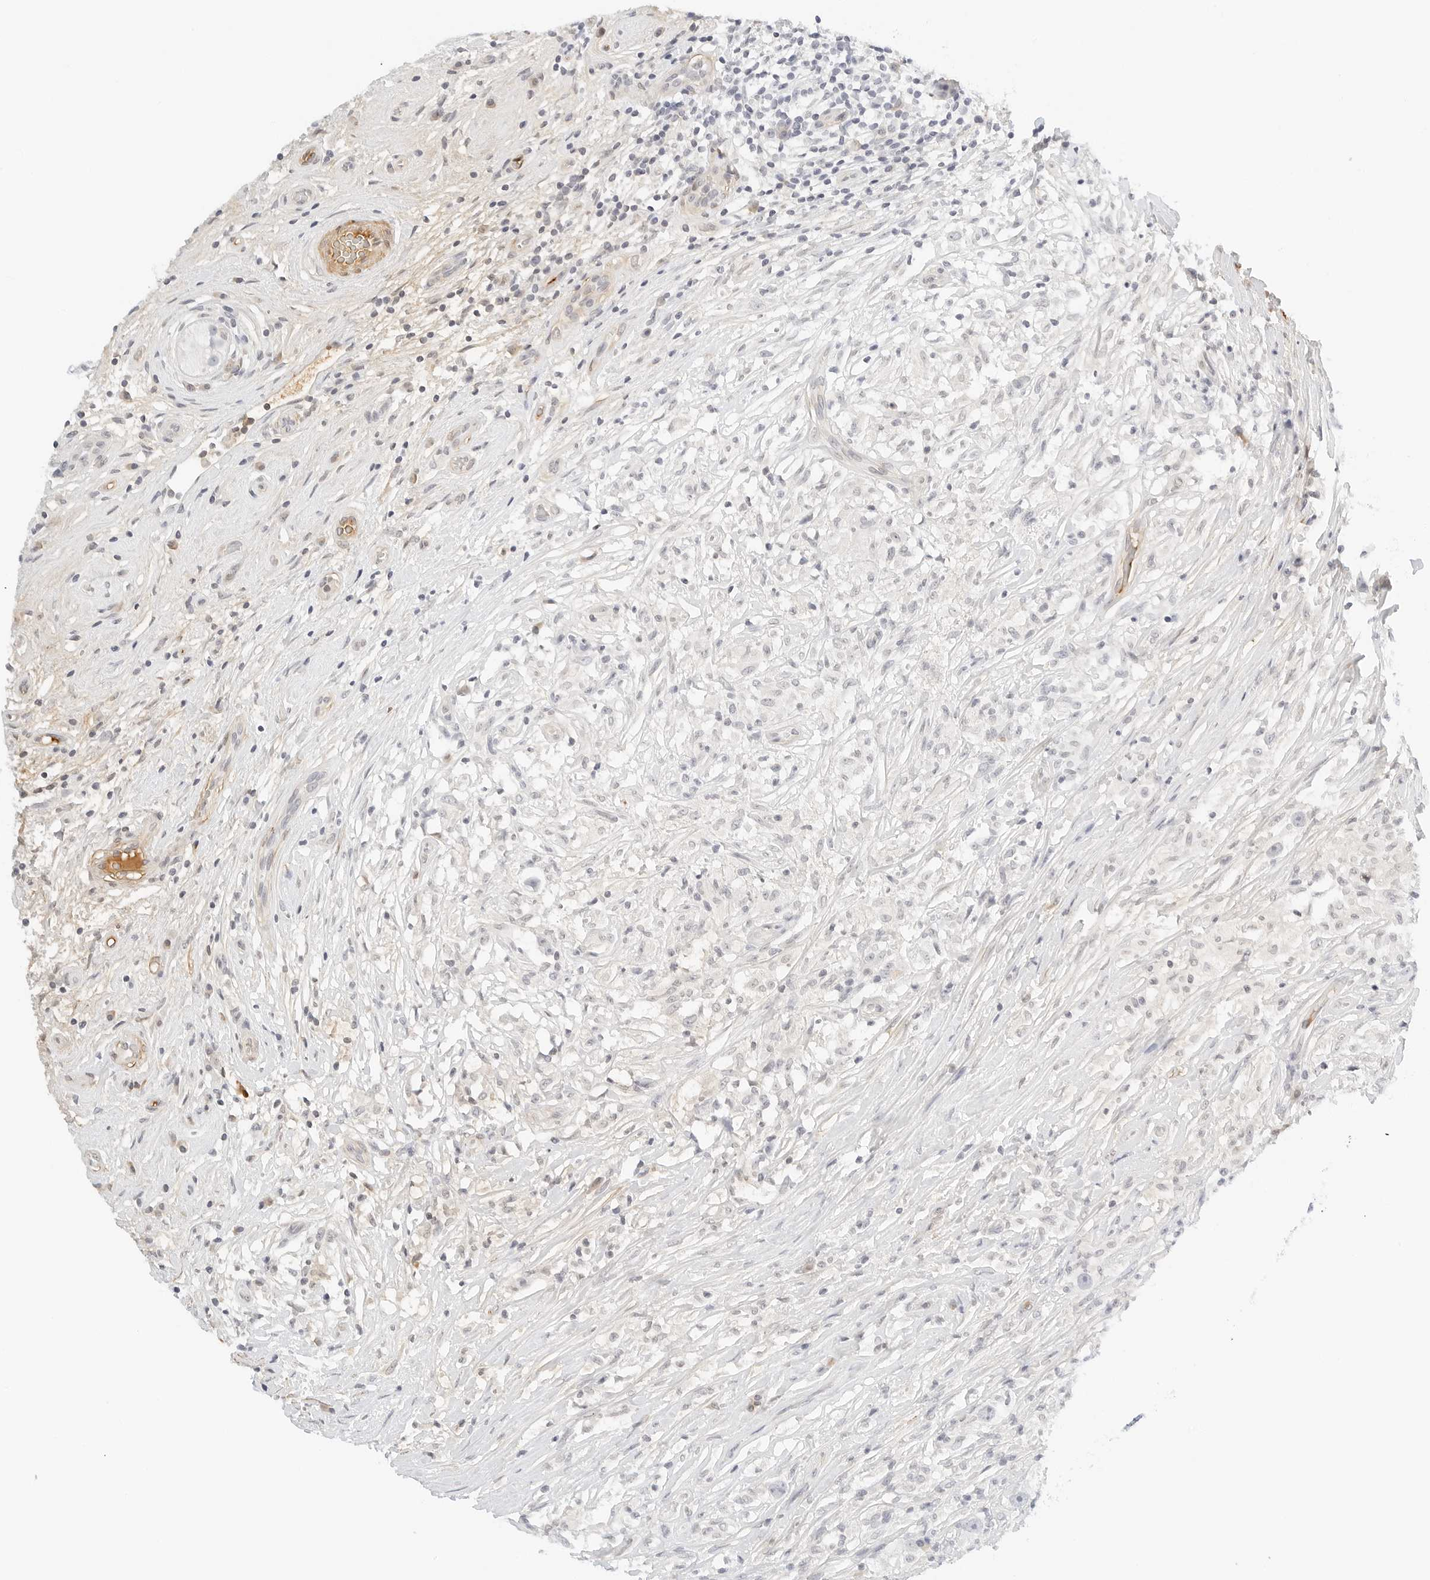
{"staining": {"intensity": "negative", "quantity": "none", "location": "none"}, "tissue": "testis cancer", "cell_type": "Tumor cells", "image_type": "cancer", "snomed": [{"axis": "morphology", "description": "Seminoma, NOS"}, {"axis": "topography", "description": "Testis"}], "caption": "This image is of seminoma (testis) stained with immunohistochemistry (IHC) to label a protein in brown with the nuclei are counter-stained blue. There is no expression in tumor cells.", "gene": "PKDCC", "patient": {"sex": "male", "age": 49}}